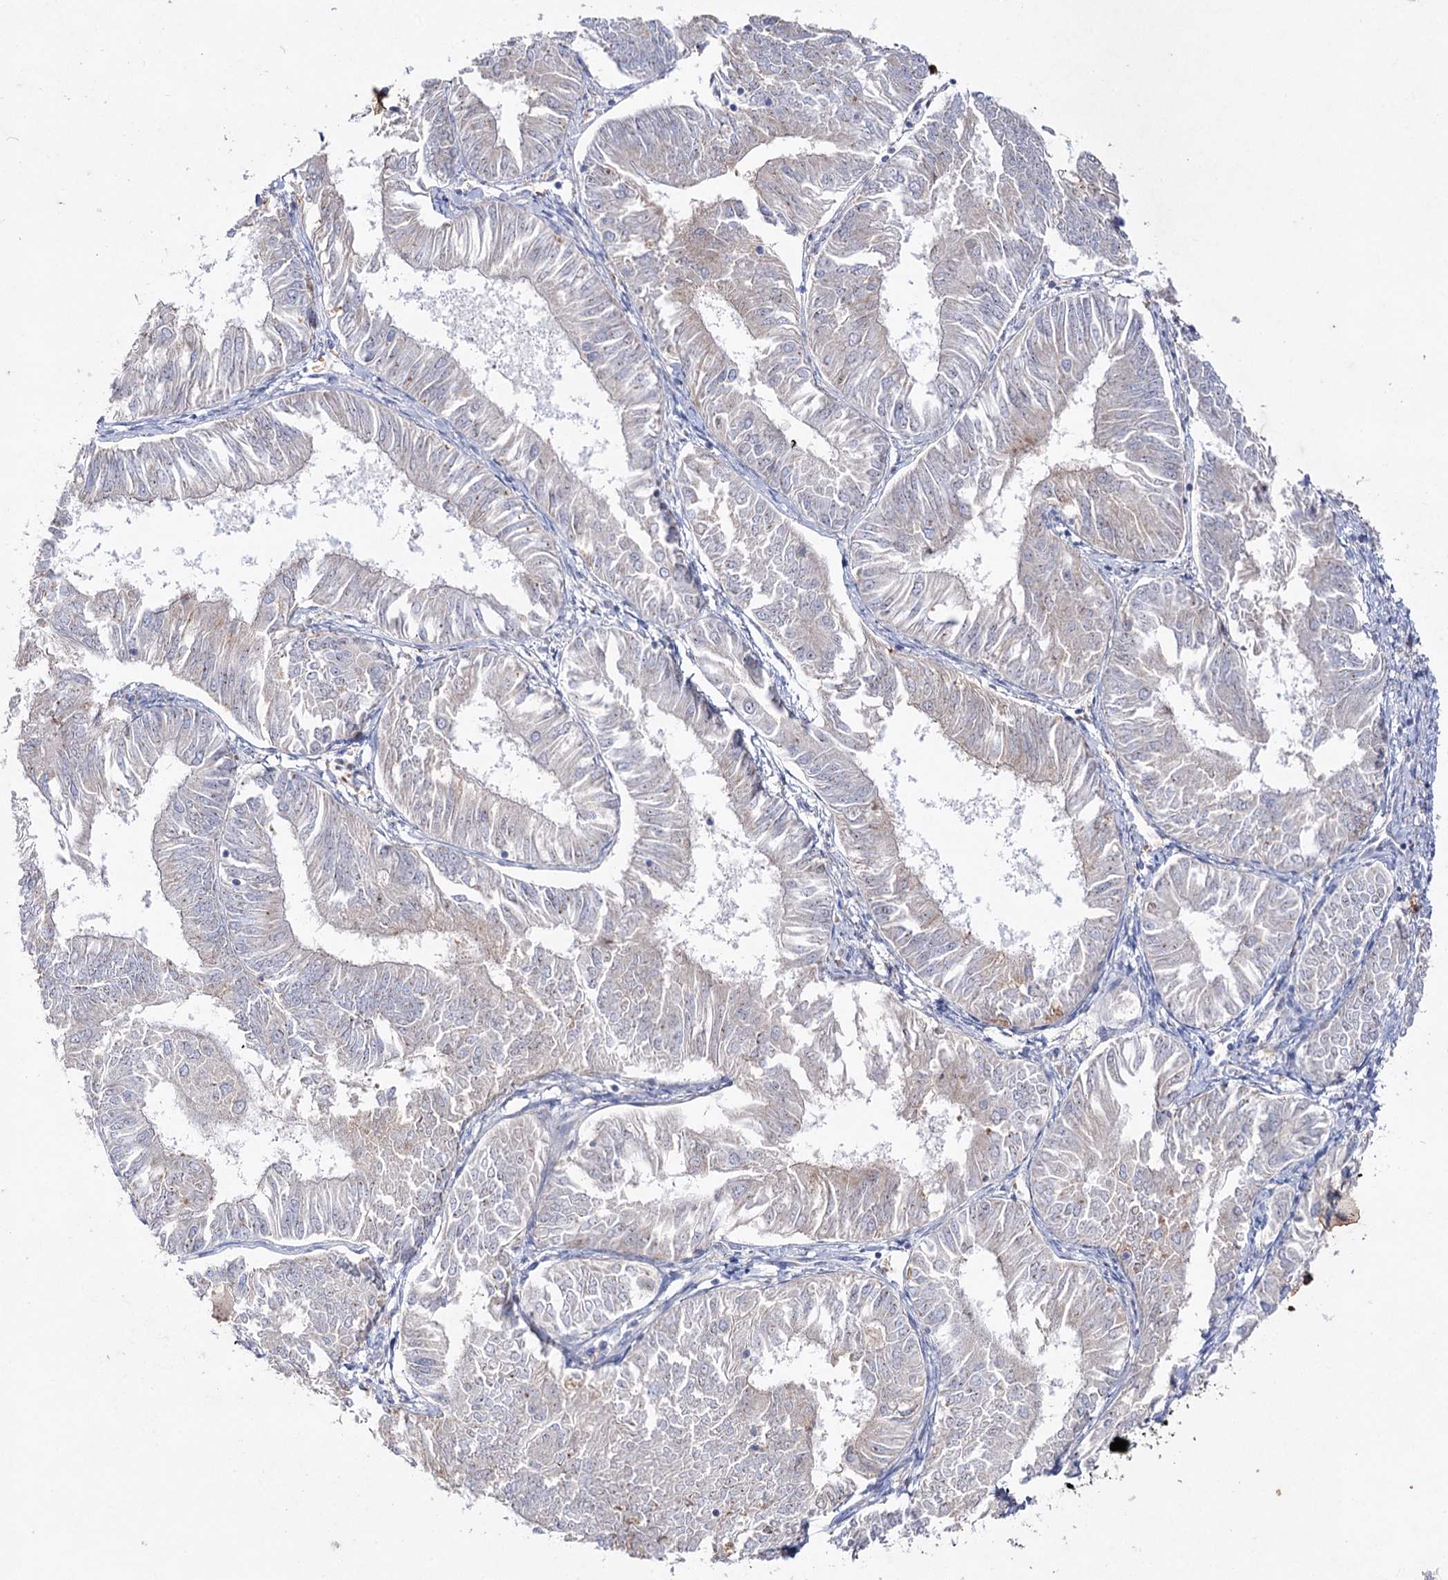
{"staining": {"intensity": "negative", "quantity": "none", "location": "none"}, "tissue": "endometrial cancer", "cell_type": "Tumor cells", "image_type": "cancer", "snomed": [{"axis": "morphology", "description": "Adenocarcinoma, NOS"}, {"axis": "topography", "description": "Endometrium"}], "caption": "The immunohistochemistry micrograph has no significant expression in tumor cells of endometrial adenocarcinoma tissue.", "gene": "NAGLU", "patient": {"sex": "female", "age": 58}}